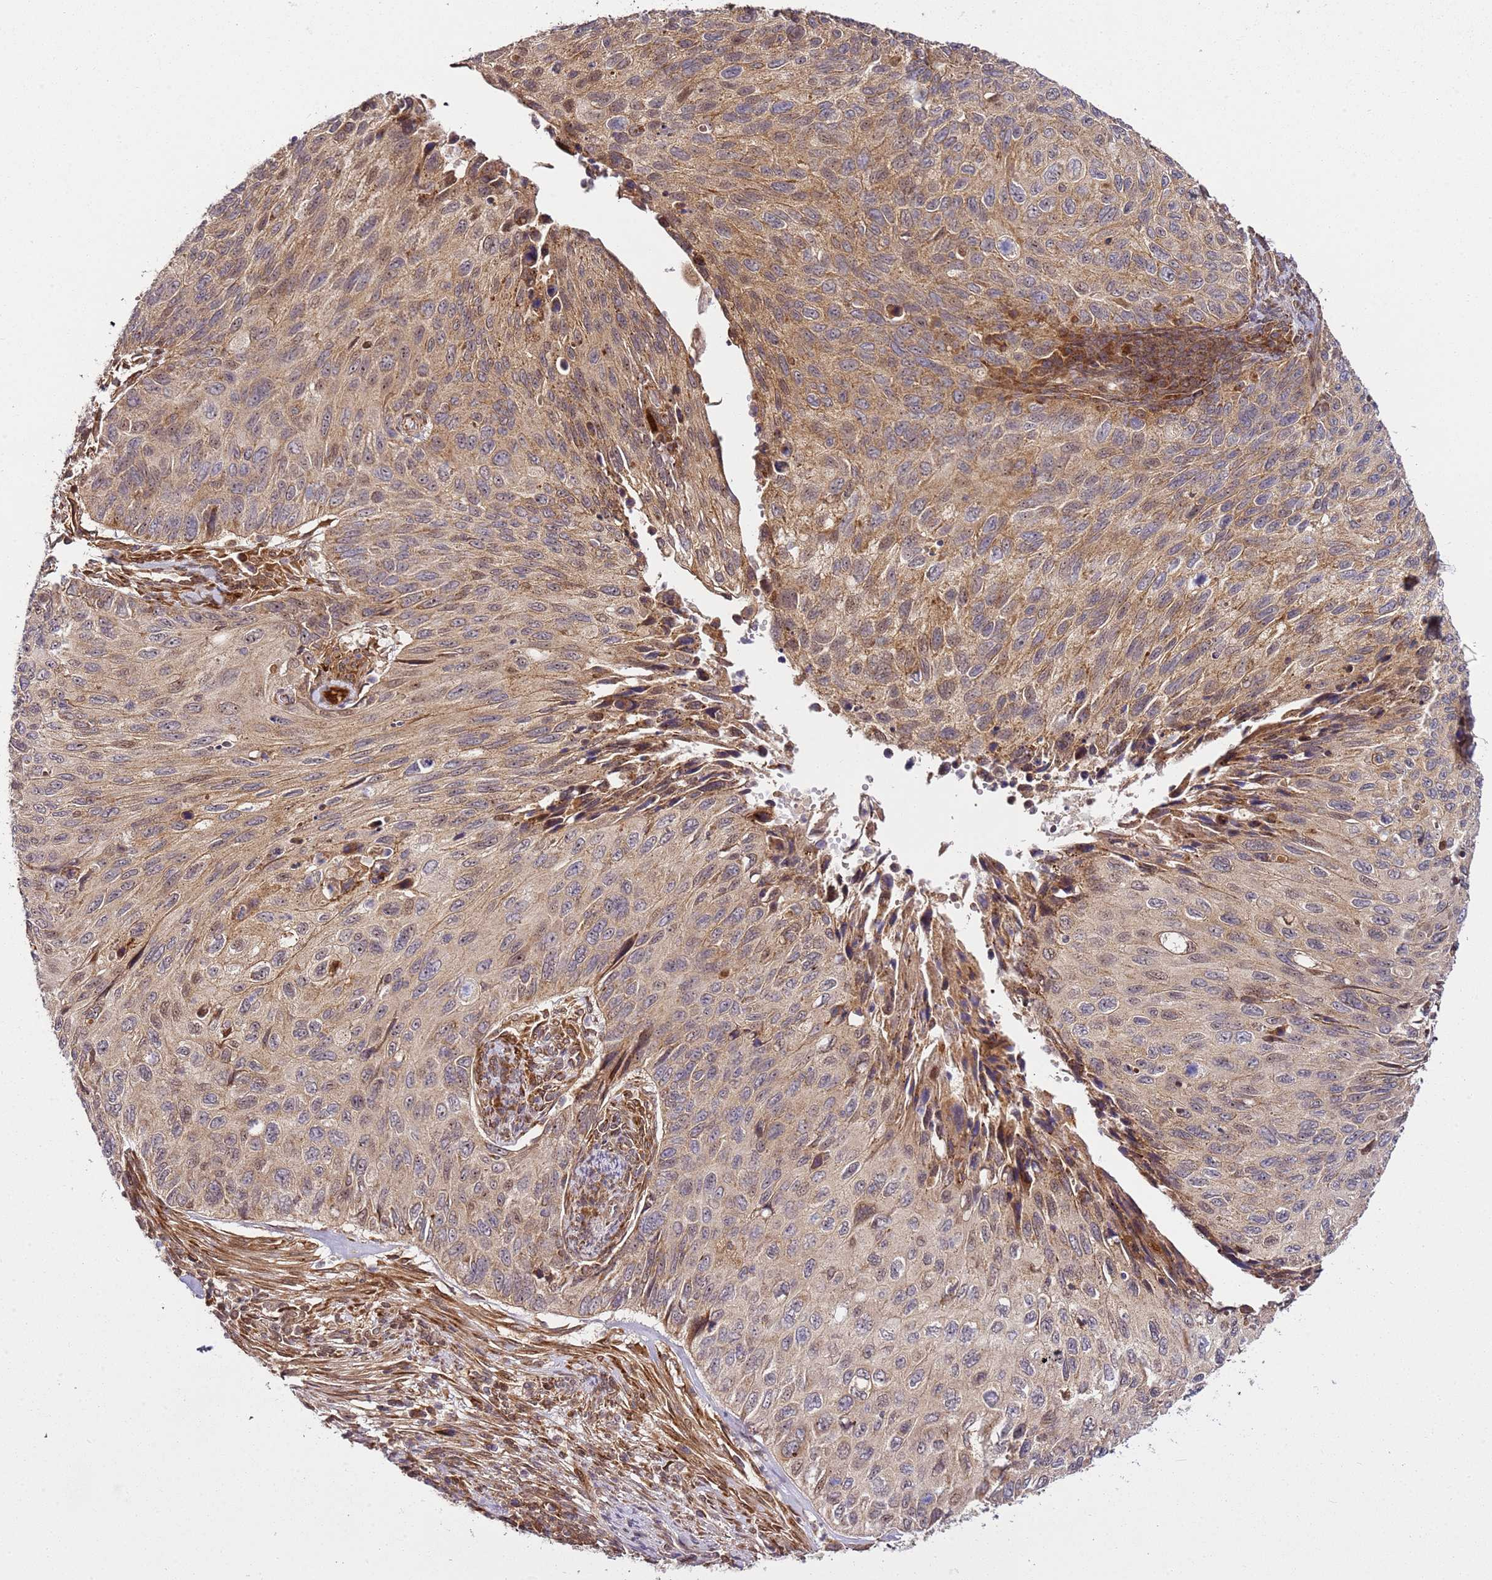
{"staining": {"intensity": "moderate", "quantity": ">75%", "location": "cytoplasmic/membranous"}, "tissue": "cervical cancer", "cell_type": "Tumor cells", "image_type": "cancer", "snomed": [{"axis": "morphology", "description": "Squamous cell carcinoma, NOS"}, {"axis": "topography", "description": "Cervix"}], "caption": "A medium amount of moderate cytoplasmic/membranous staining is present in approximately >75% of tumor cells in cervical squamous cell carcinoma tissue.", "gene": "RASA3", "patient": {"sex": "female", "age": 70}}